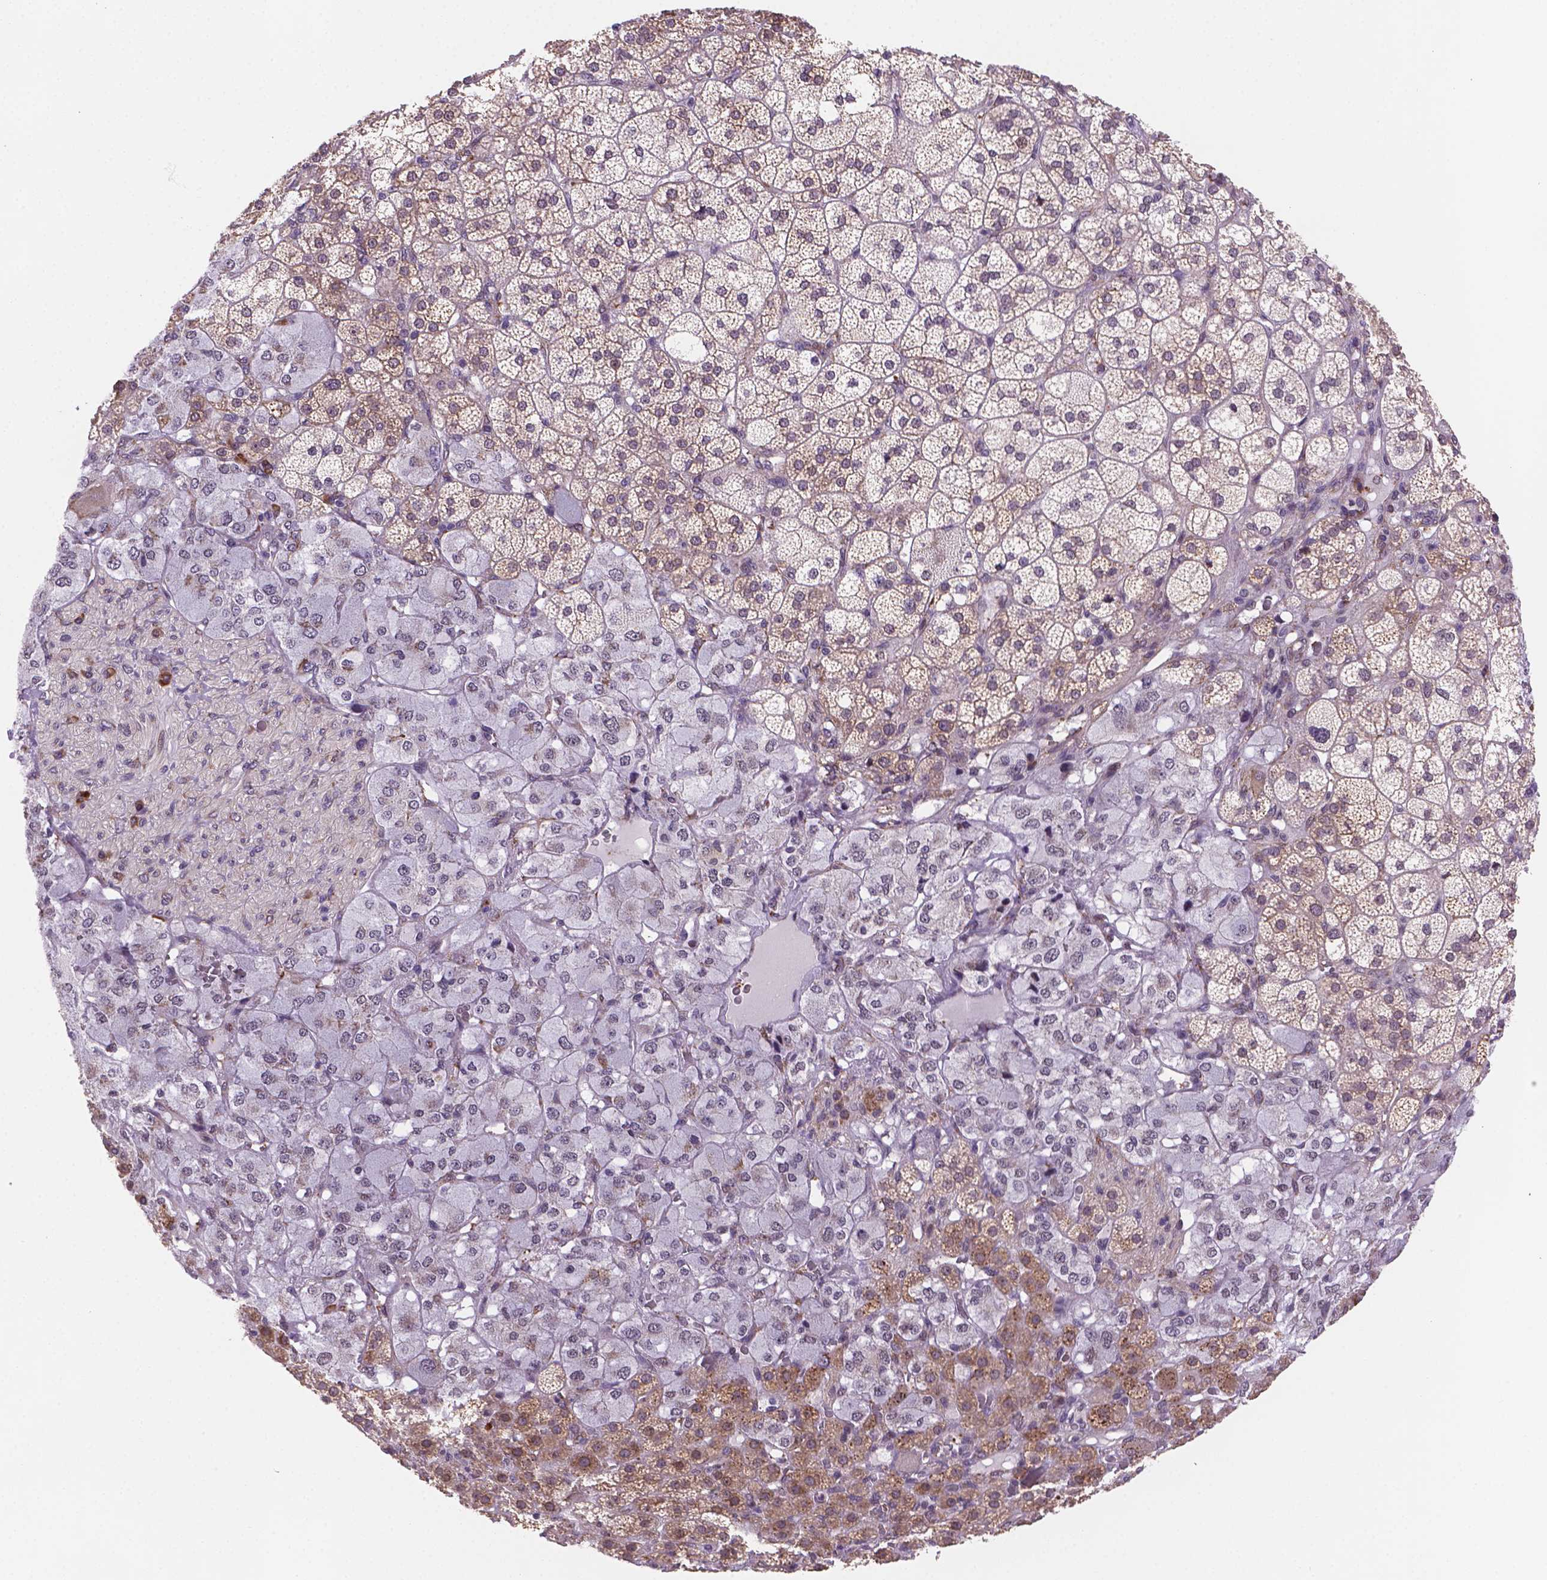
{"staining": {"intensity": "moderate", "quantity": "25%-75%", "location": "cytoplasmic/membranous"}, "tissue": "adrenal gland", "cell_type": "Glandular cells", "image_type": "normal", "snomed": [{"axis": "morphology", "description": "Normal tissue, NOS"}, {"axis": "topography", "description": "Adrenal gland"}], "caption": "IHC of normal adrenal gland demonstrates medium levels of moderate cytoplasmic/membranous expression in about 25%-75% of glandular cells.", "gene": "FNIP1", "patient": {"sex": "female", "age": 60}}